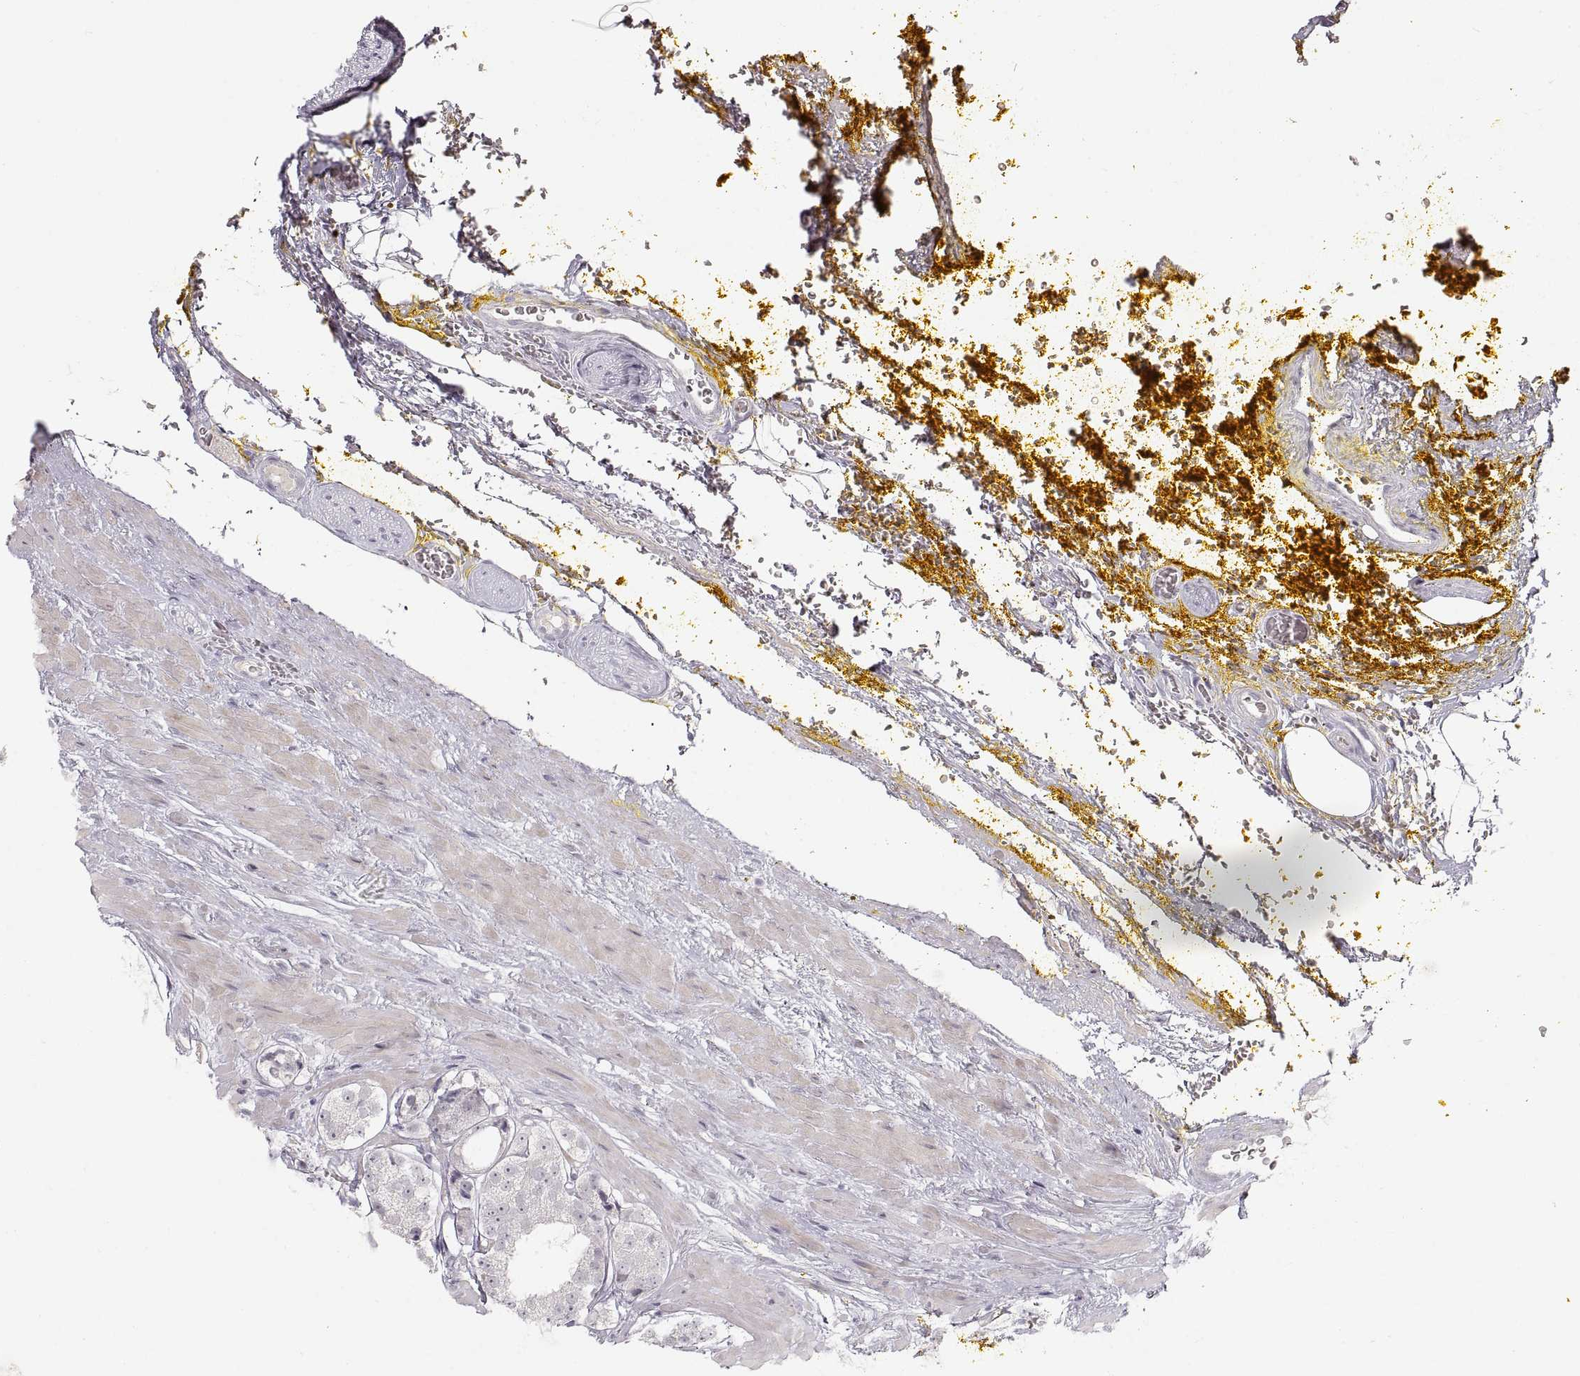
{"staining": {"intensity": "negative", "quantity": "none", "location": "none"}, "tissue": "prostate cancer", "cell_type": "Tumor cells", "image_type": "cancer", "snomed": [{"axis": "morphology", "description": "Adenocarcinoma, Low grade"}, {"axis": "topography", "description": "Prostate"}], "caption": "Image shows no protein positivity in tumor cells of prostate cancer (adenocarcinoma (low-grade)) tissue.", "gene": "PCSK2", "patient": {"sex": "male", "age": 60}}